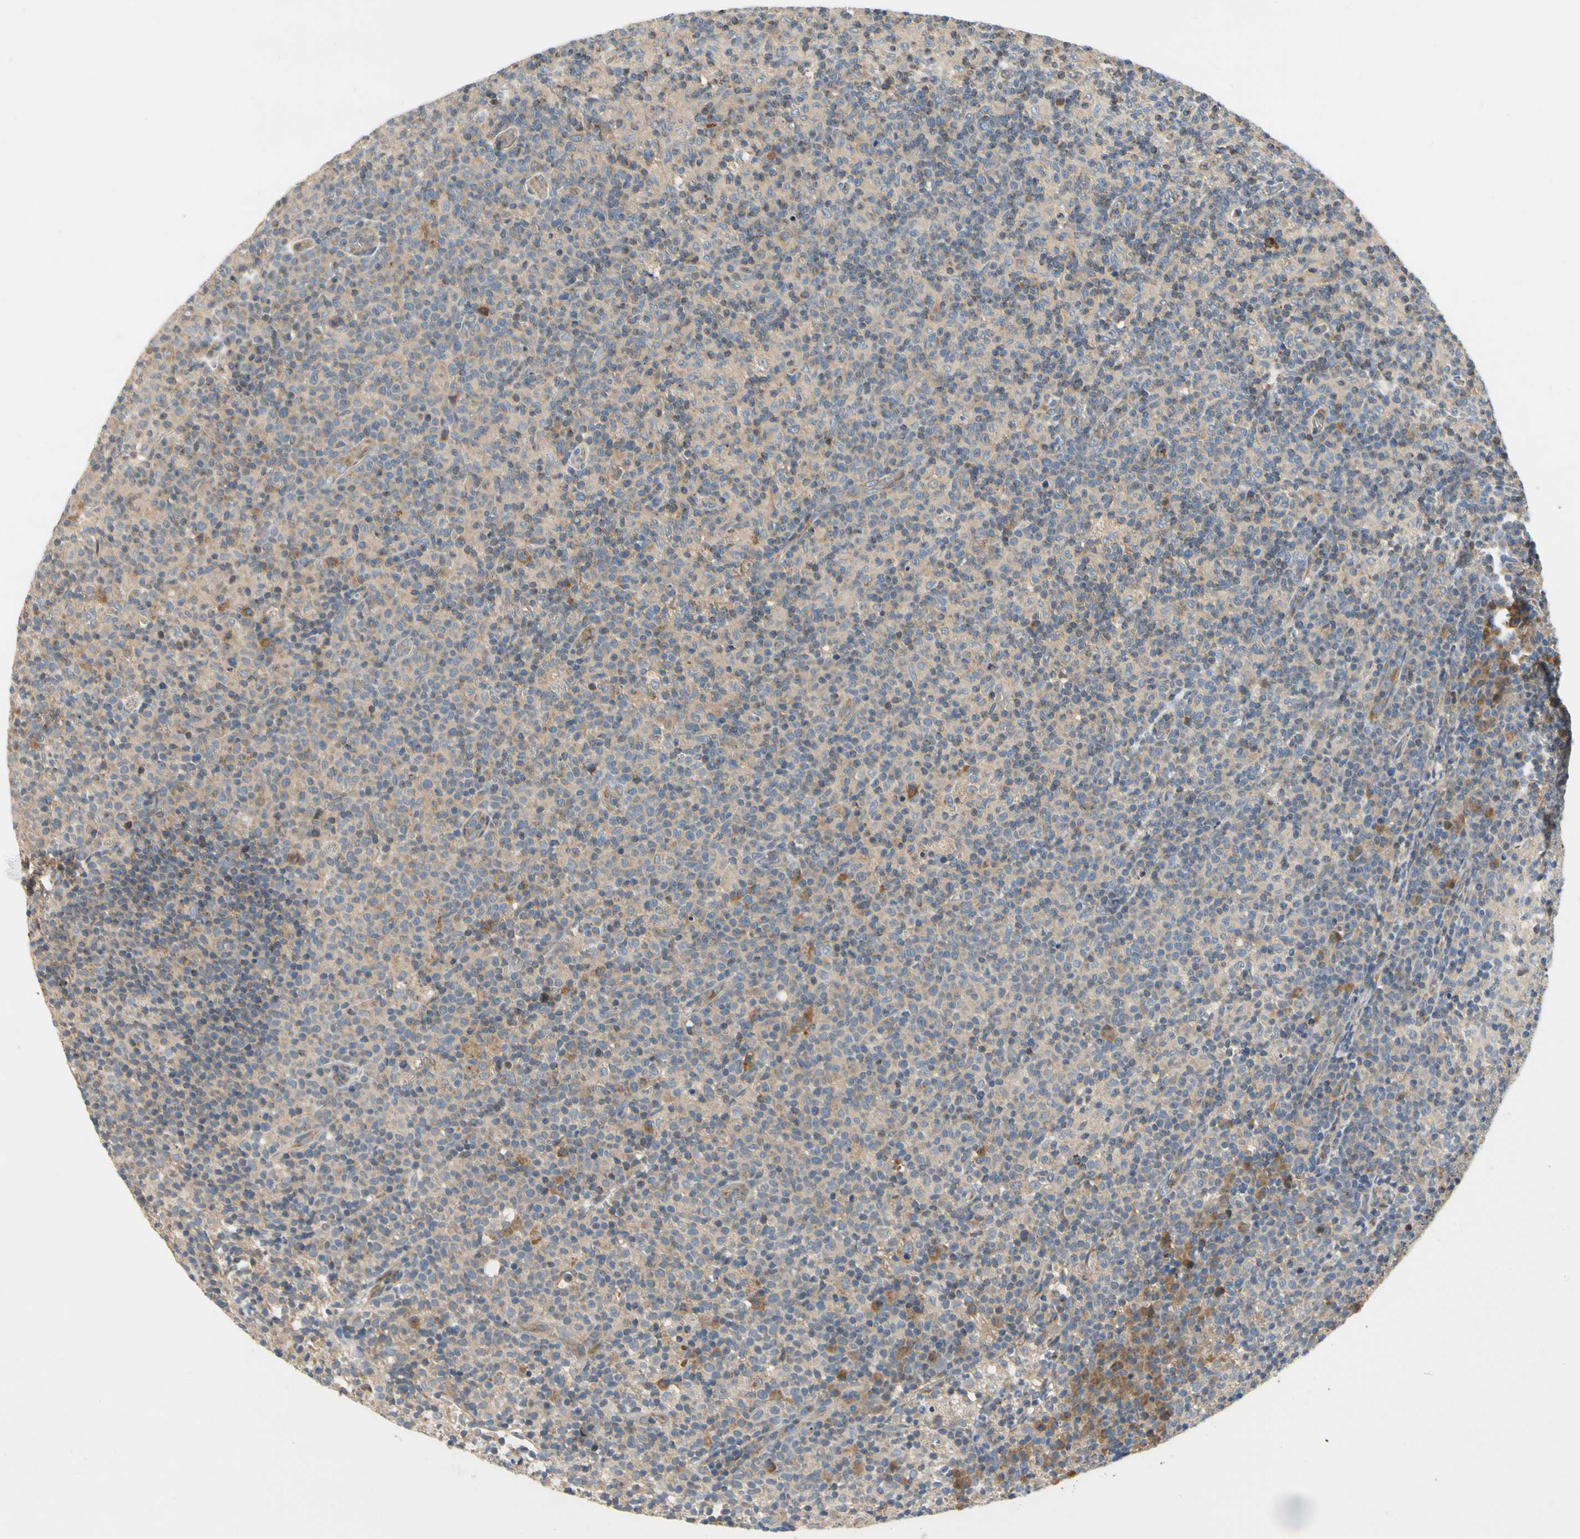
{"staining": {"intensity": "moderate", "quantity": ">75%", "location": "cytoplasmic/membranous"}, "tissue": "lymph node", "cell_type": "Germinal center cells", "image_type": "normal", "snomed": [{"axis": "morphology", "description": "Normal tissue, NOS"}, {"axis": "morphology", "description": "Inflammation, NOS"}, {"axis": "topography", "description": "Lymph node"}], "caption": "This photomicrograph demonstrates immunohistochemistry (IHC) staining of unremarkable human lymph node, with medium moderate cytoplasmic/membranous expression in approximately >75% of germinal center cells.", "gene": "KLHDC8B", "patient": {"sex": "male", "age": 55}}